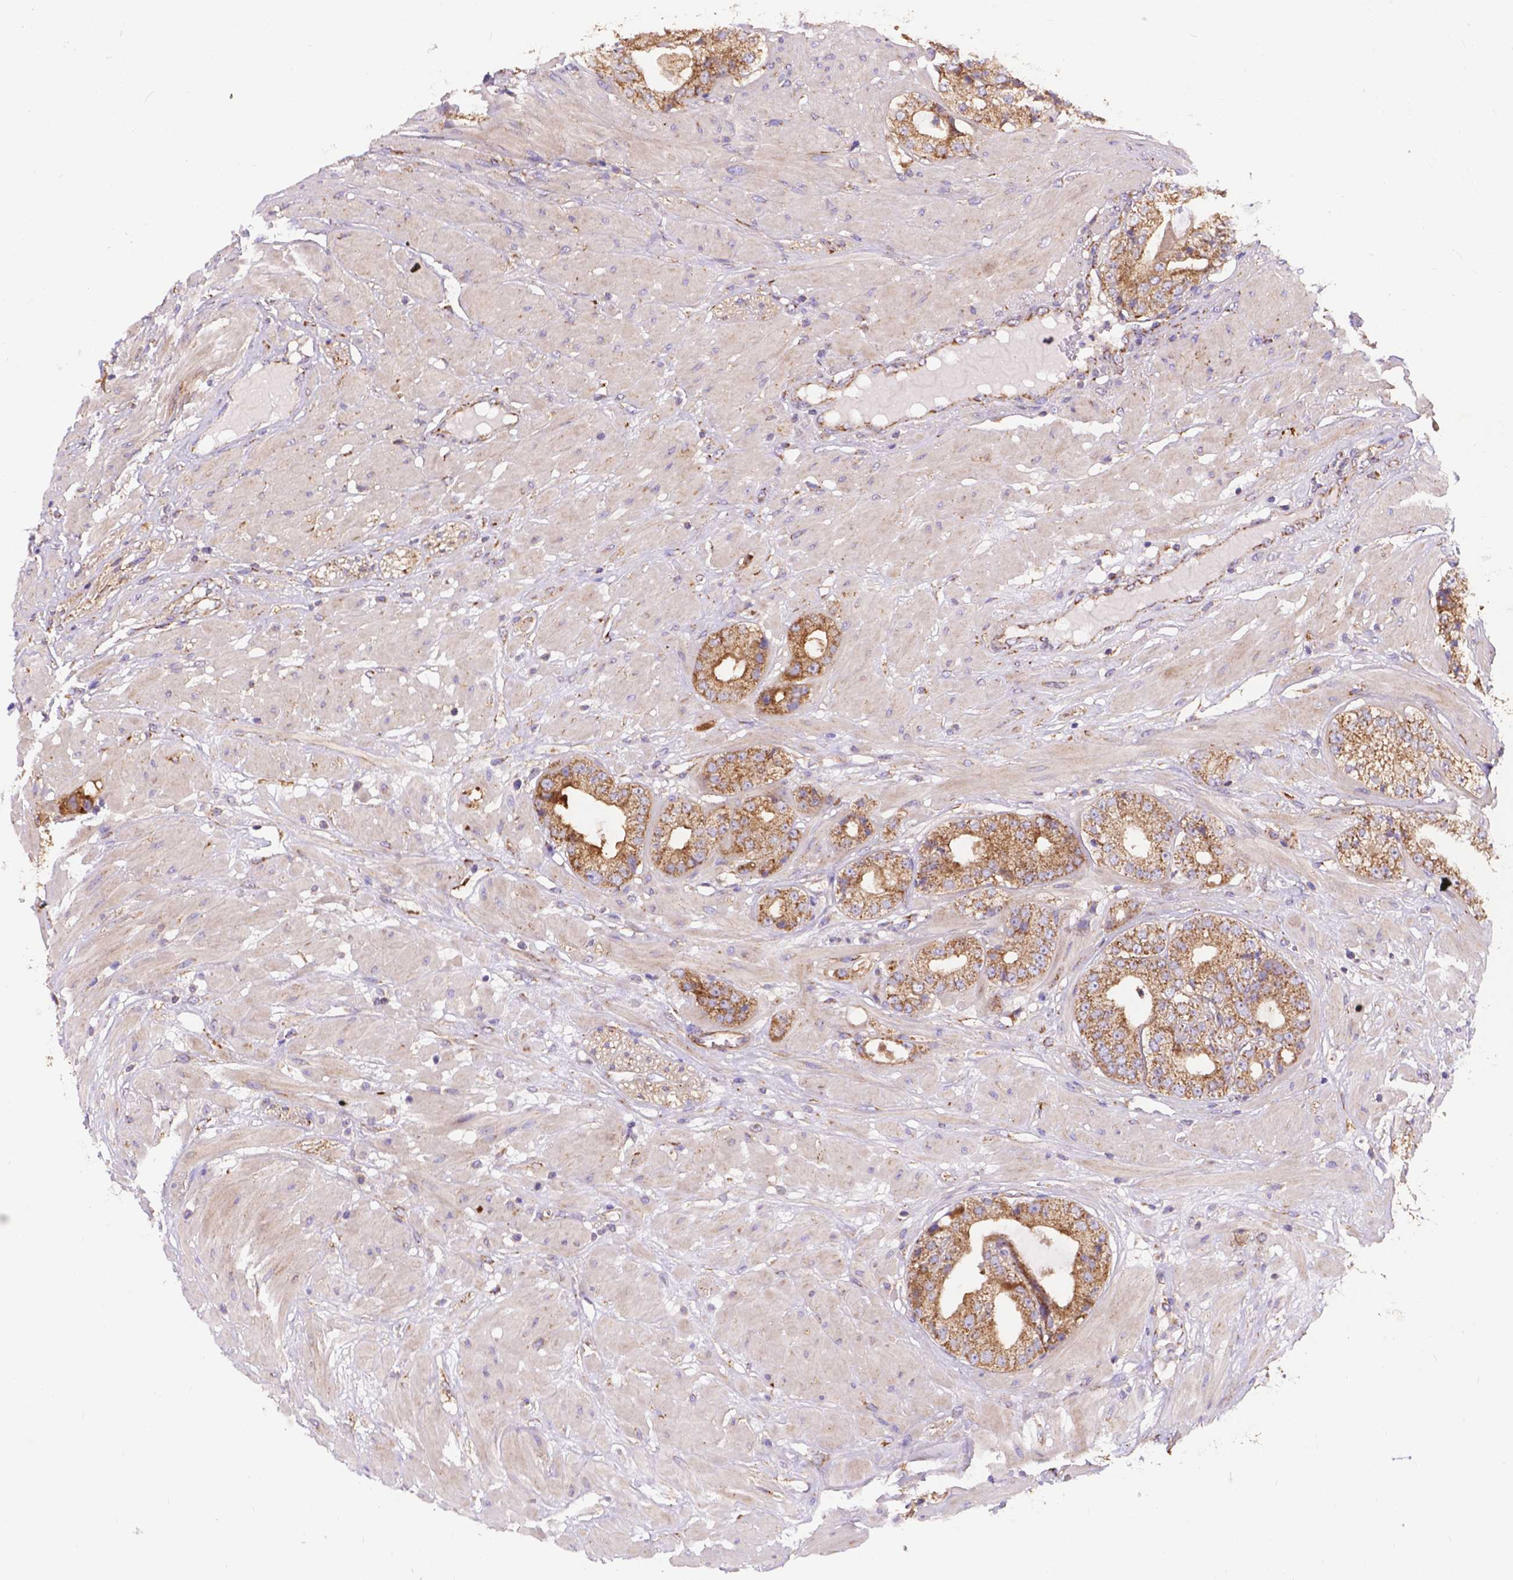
{"staining": {"intensity": "moderate", "quantity": ">75%", "location": "cytoplasmic/membranous"}, "tissue": "prostate cancer", "cell_type": "Tumor cells", "image_type": "cancer", "snomed": [{"axis": "morphology", "description": "Adenocarcinoma, Low grade"}, {"axis": "topography", "description": "Prostate"}], "caption": "A high-resolution histopathology image shows immunohistochemistry staining of adenocarcinoma (low-grade) (prostate), which exhibits moderate cytoplasmic/membranous expression in about >75% of tumor cells. The staining is performed using DAB brown chromogen to label protein expression. The nuclei are counter-stained blue using hematoxylin.", "gene": "AK3", "patient": {"sex": "male", "age": 60}}